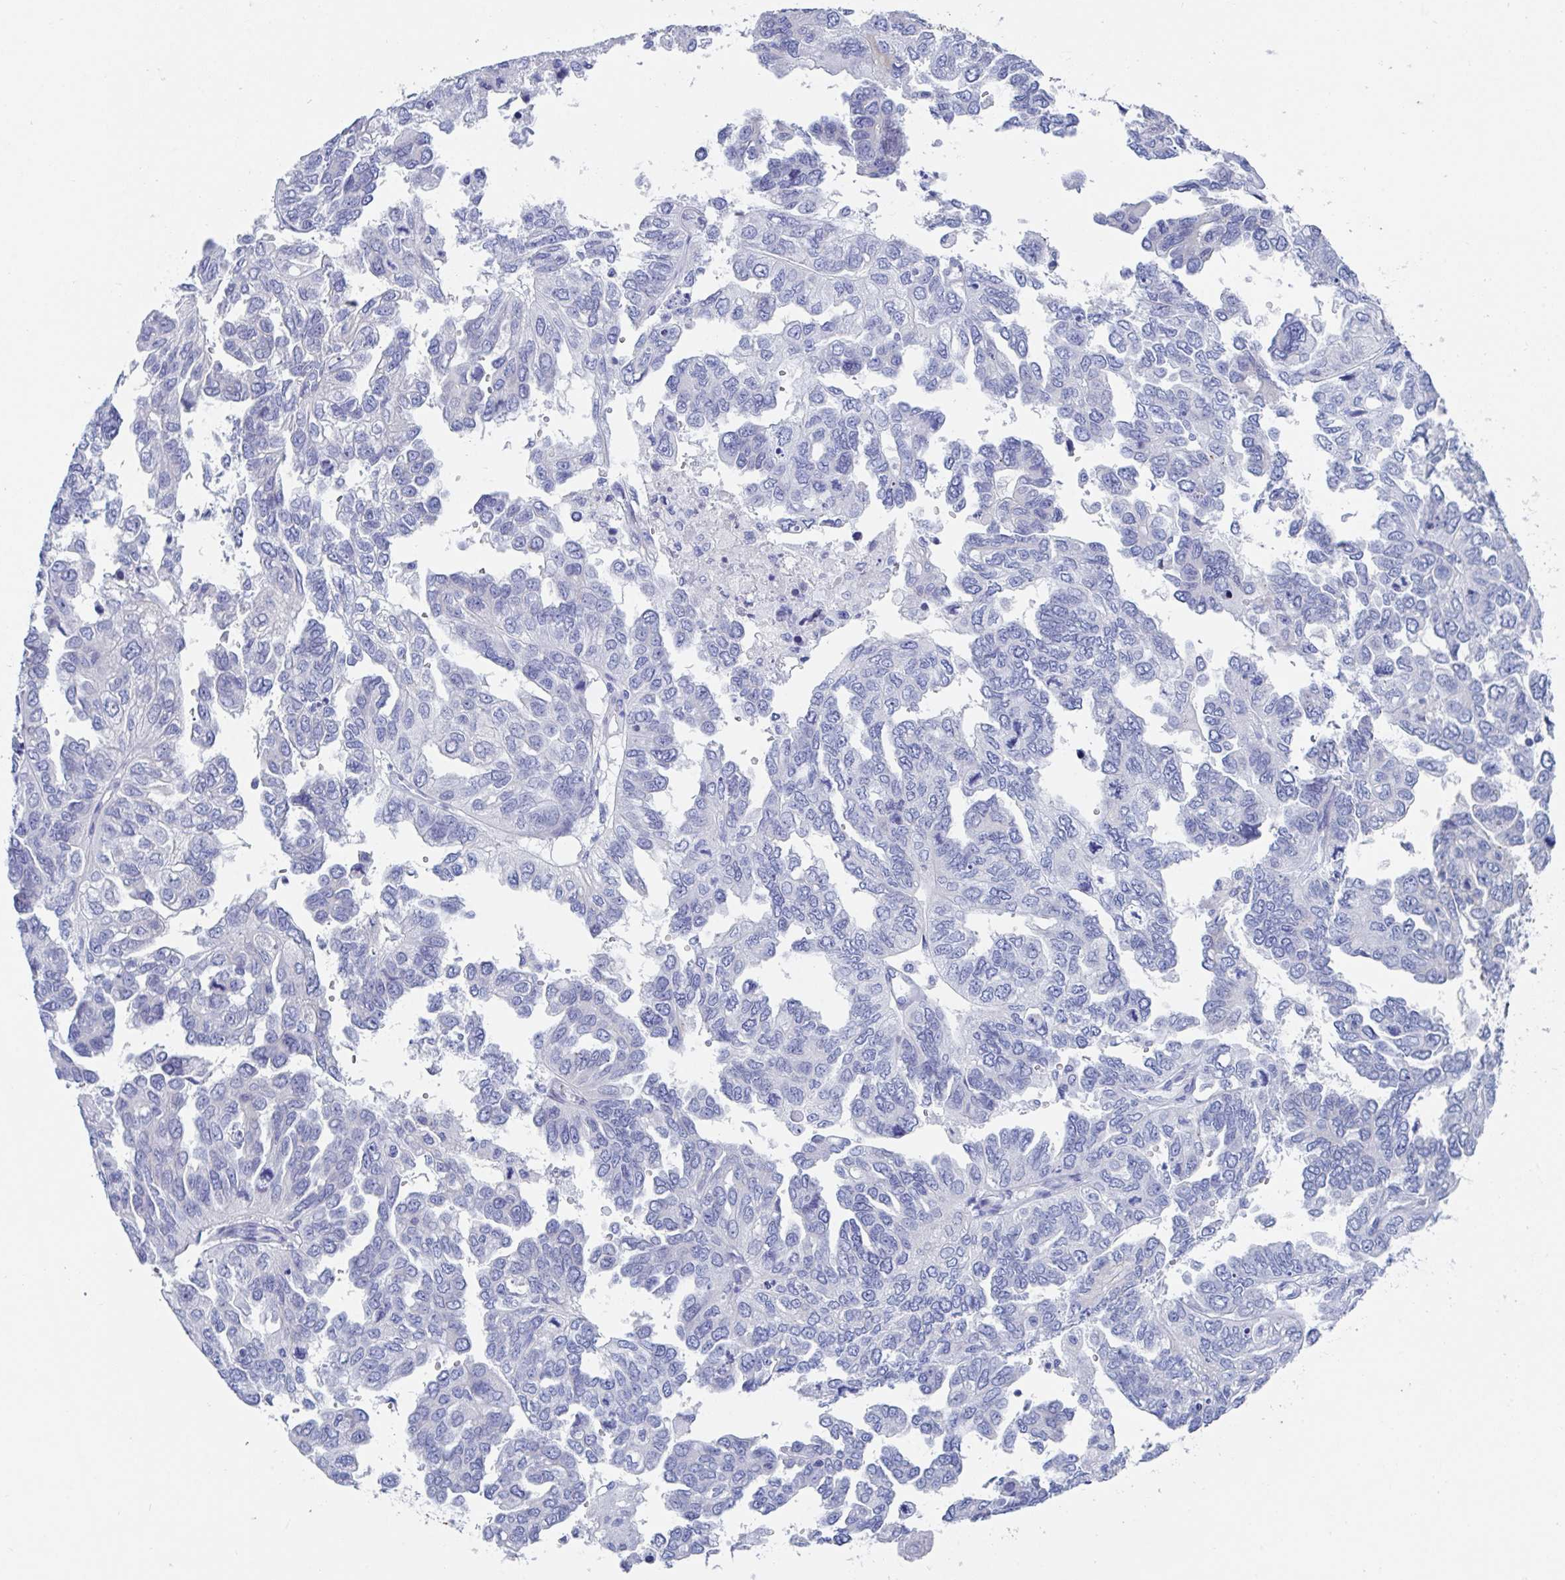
{"staining": {"intensity": "negative", "quantity": "none", "location": "none"}, "tissue": "ovarian cancer", "cell_type": "Tumor cells", "image_type": "cancer", "snomed": [{"axis": "morphology", "description": "Cystadenocarcinoma, serous, NOS"}, {"axis": "topography", "description": "Ovary"}], "caption": "Protein analysis of ovarian cancer (serous cystadenocarcinoma) exhibits no significant staining in tumor cells.", "gene": "ZPBP", "patient": {"sex": "female", "age": 53}}